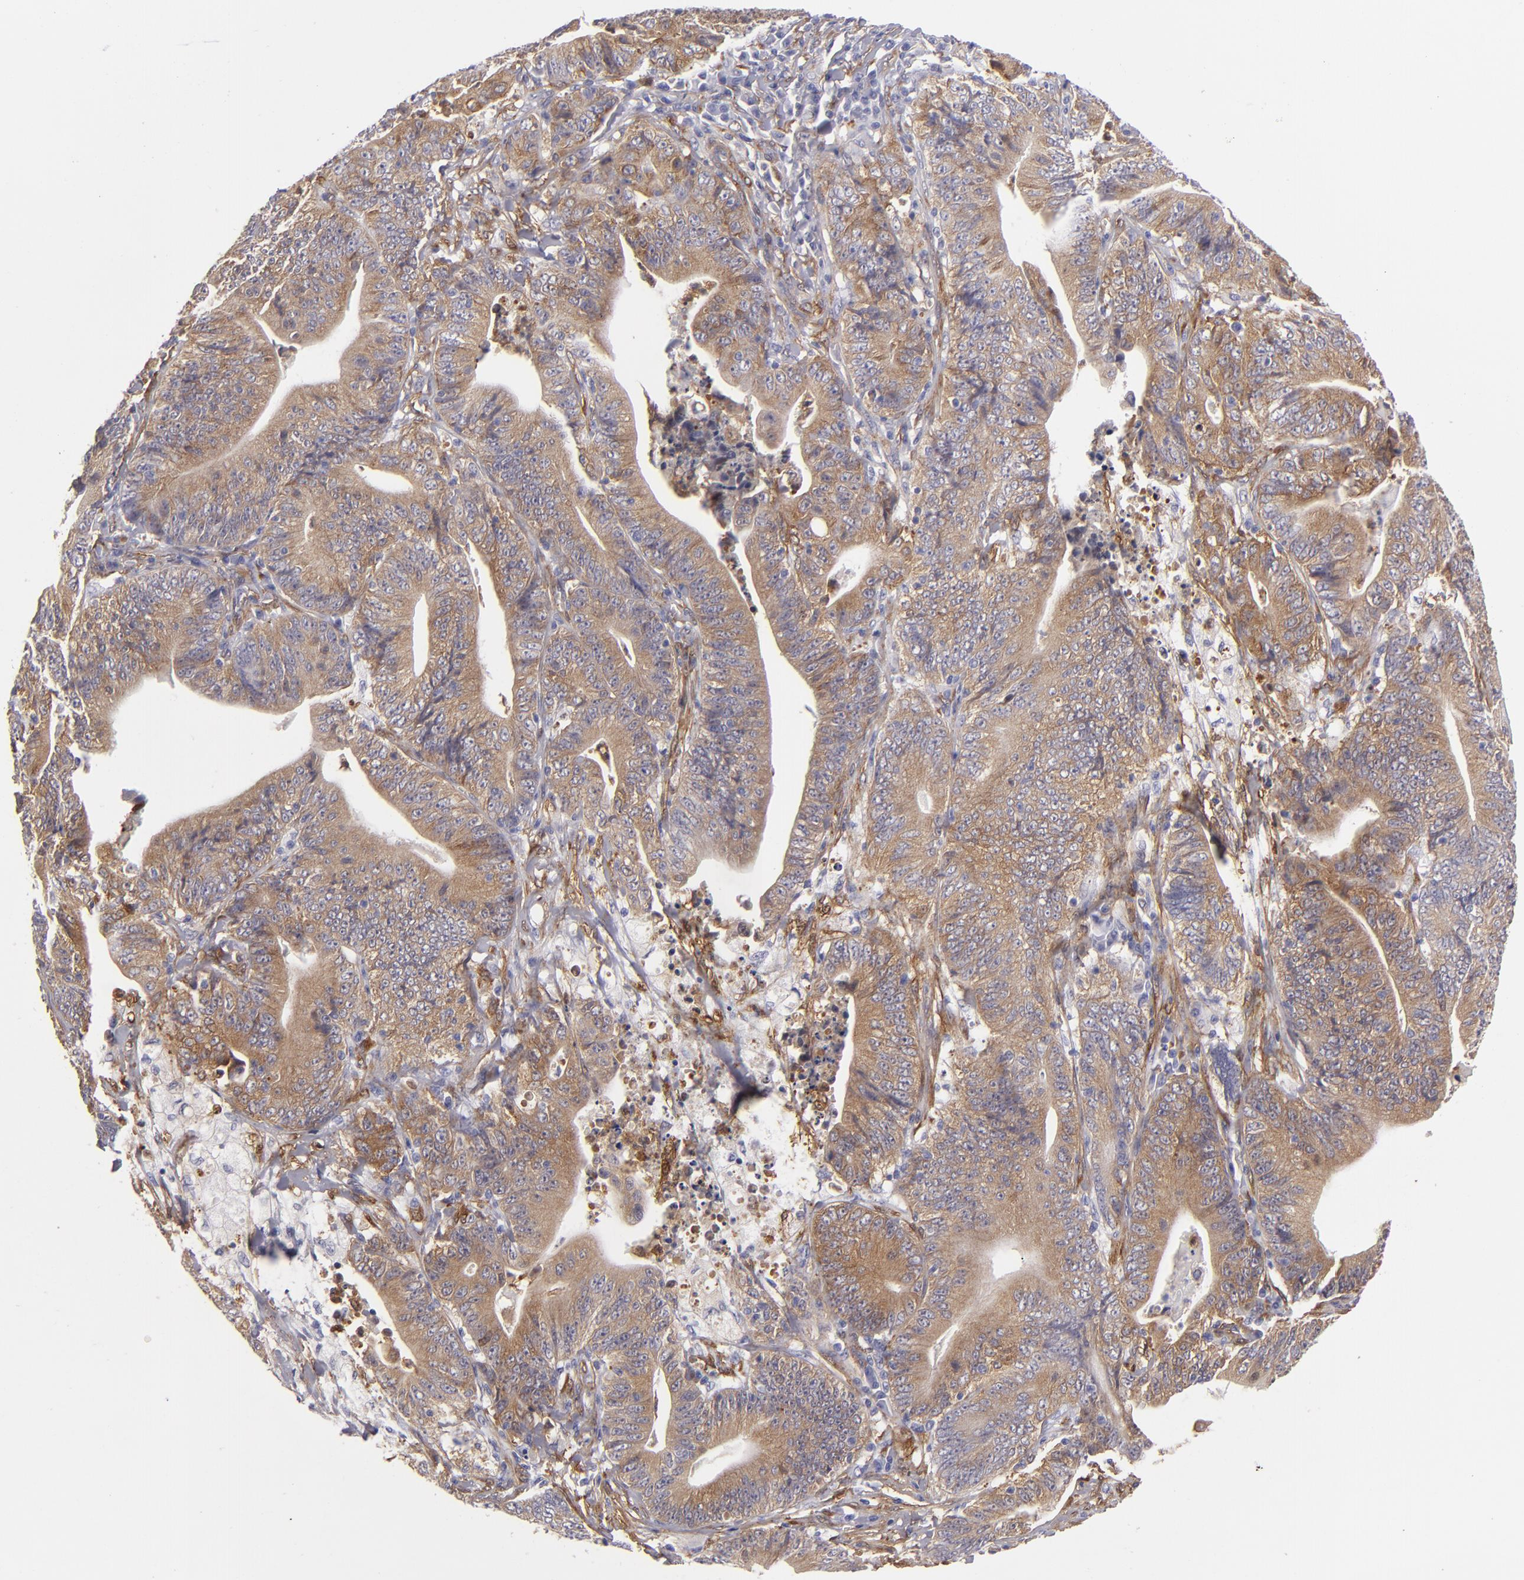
{"staining": {"intensity": "weak", "quantity": ">75%", "location": "cytoplasmic/membranous"}, "tissue": "stomach cancer", "cell_type": "Tumor cells", "image_type": "cancer", "snomed": [{"axis": "morphology", "description": "Adenocarcinoma, NOS"}, {"axis": "topography", "description": "Stomach, lower"}], "caption": "Protein staining exhibits weak cytoplasmic/membranous staining in about >75% of tumor cells in stomach cancer (adenocarcinoma).", "gene": "VCL", "patient": {"sex": "female", "age": 86}}